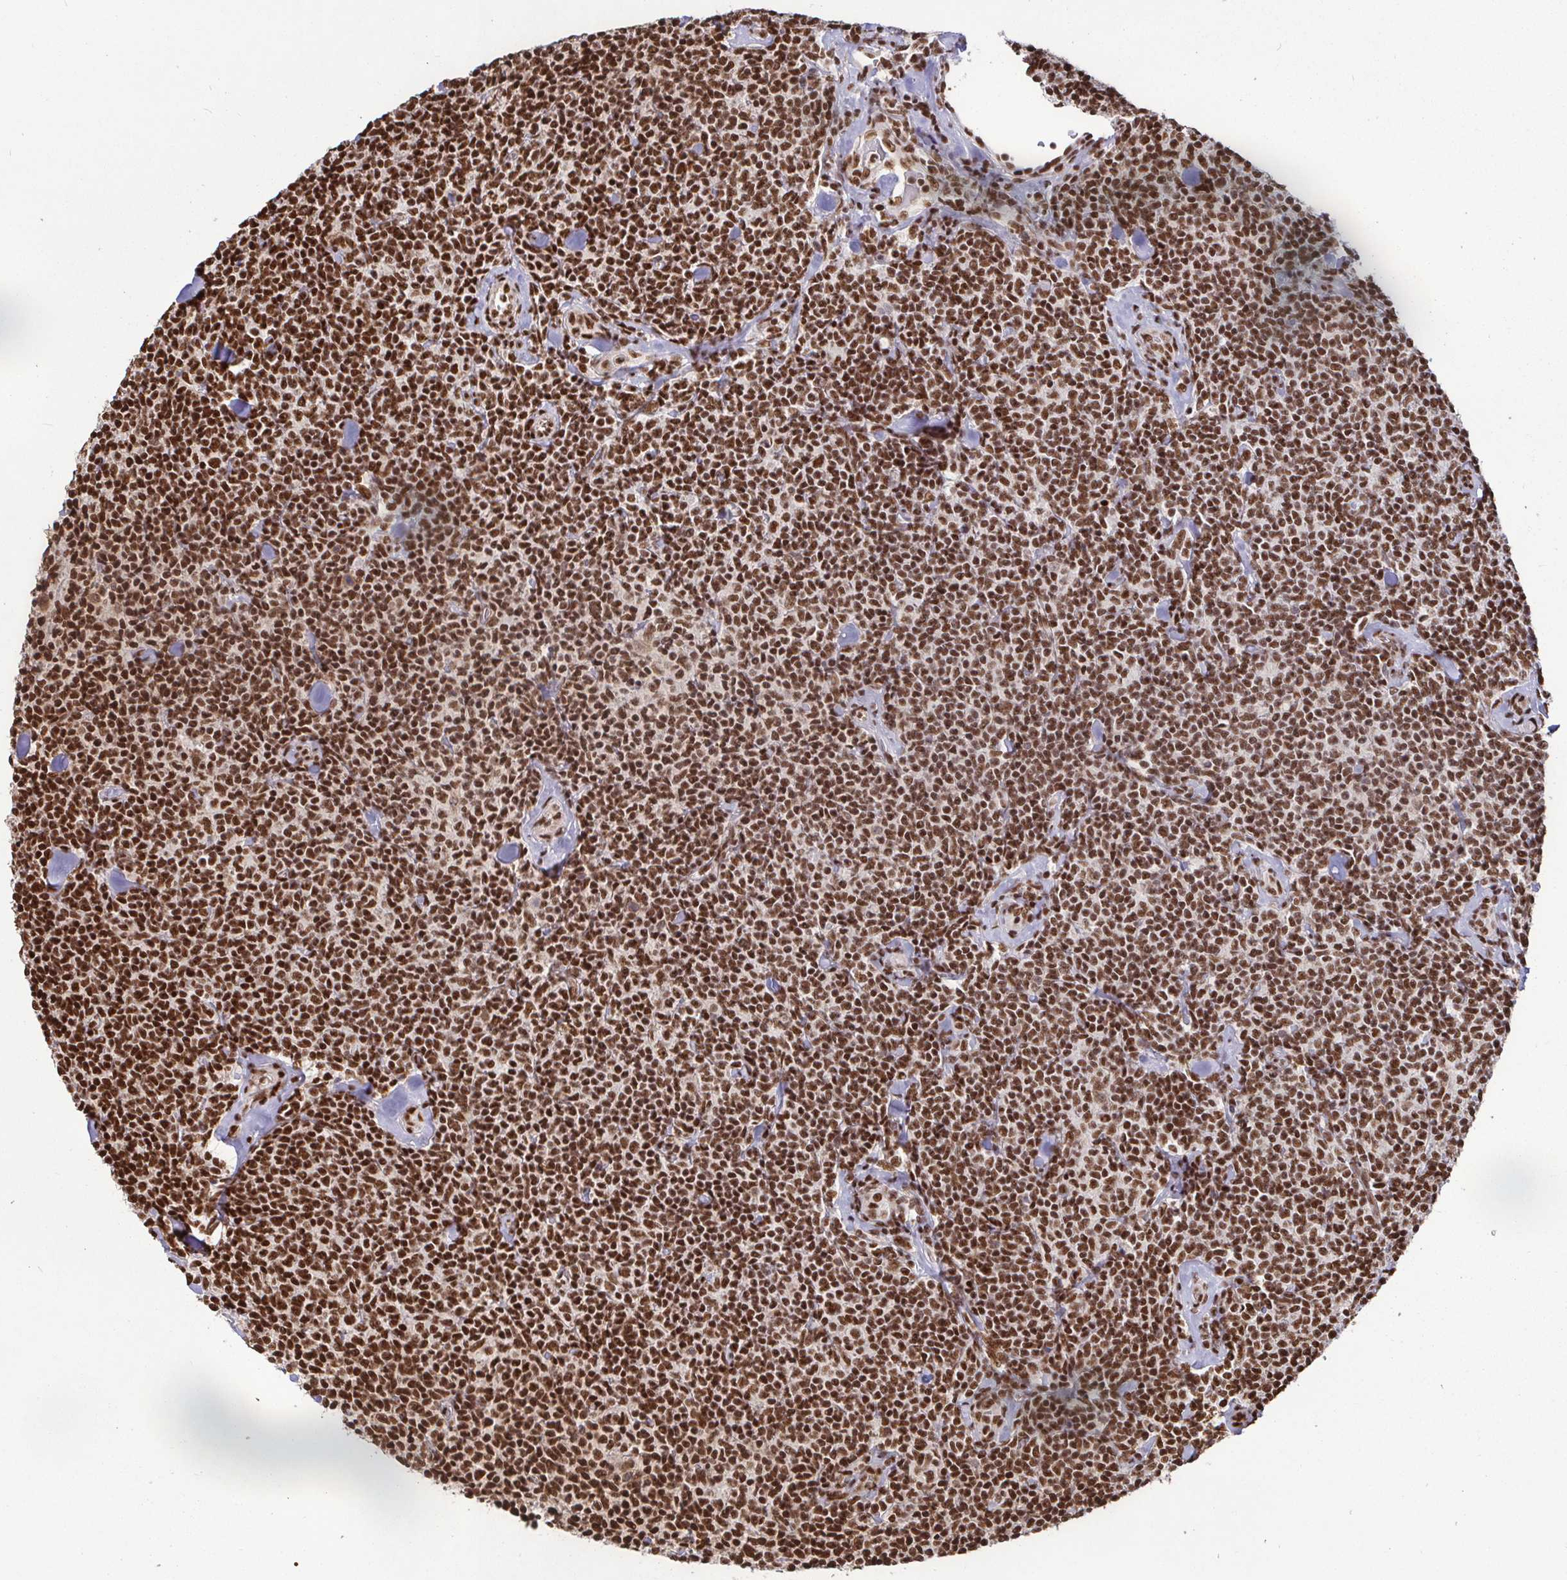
{"staining": {"intensity": "strong", "quantity": ">75%", "location": "nuclear"}, "tissue": "lymphoma", "cell_type": "Tumor cells", "image_type": "cancer", "snomed": [{"axis": "morphology", "description": "Malignant lymphoma, non-Hodgkin's type, Low grade"}, {"axis": "topography", "description": "Lymph node"}], "caption": "Tumor cells demonstrate high levels of strong nuclear positivity in about >75% of cells in human lymphoma. The staining was performed using DAB (3,3'-diaminobenzidine), with brown indicating positive protein expression. Nuclei are stained blue with hematoxylin.", "gene": "SP3", "patient": {"sex": "female", "age": 56}}